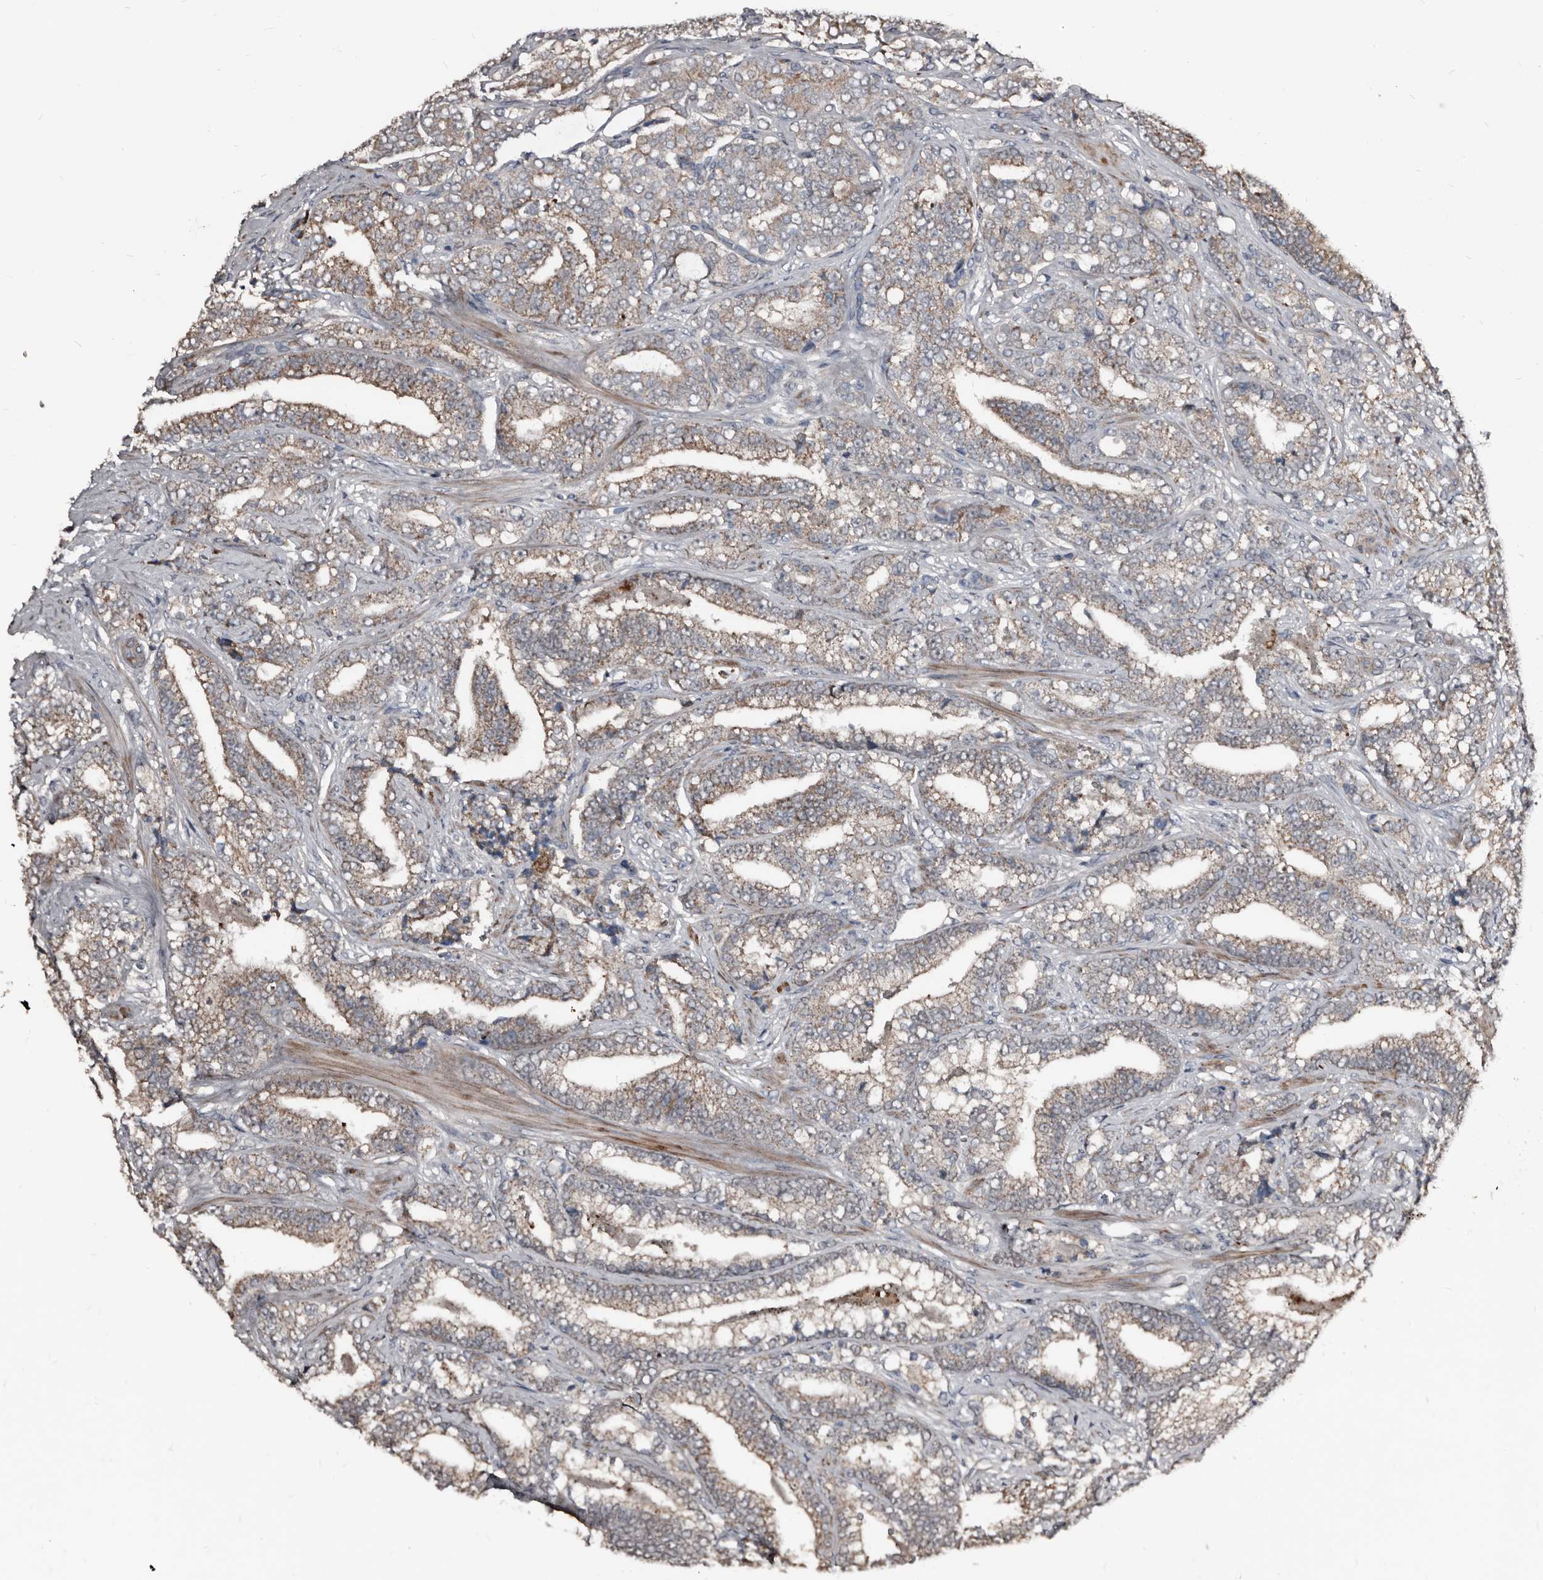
{"staining": {"intensity": "weak", "quantity": "25%-75%", "location": "cytoplasmic/membranous"}, "tissue": "prostate cancer", "cell_type": "Tumor cells", "image_type": "cancer", "snomed": [{"axis": "morphology", "description": "Adenocarcinoma, High grade"}, {"axis": "topography", "description": "Prostate and seminal vesicle, NOS"}], "caption": "A brown stain shows weak cytoplasmic/membranous staining of a protein in prostate high-grade adenocarcinoma tumor cells.", "gene": "DHPS", "patient": {"sex": "male", "age": 67}}